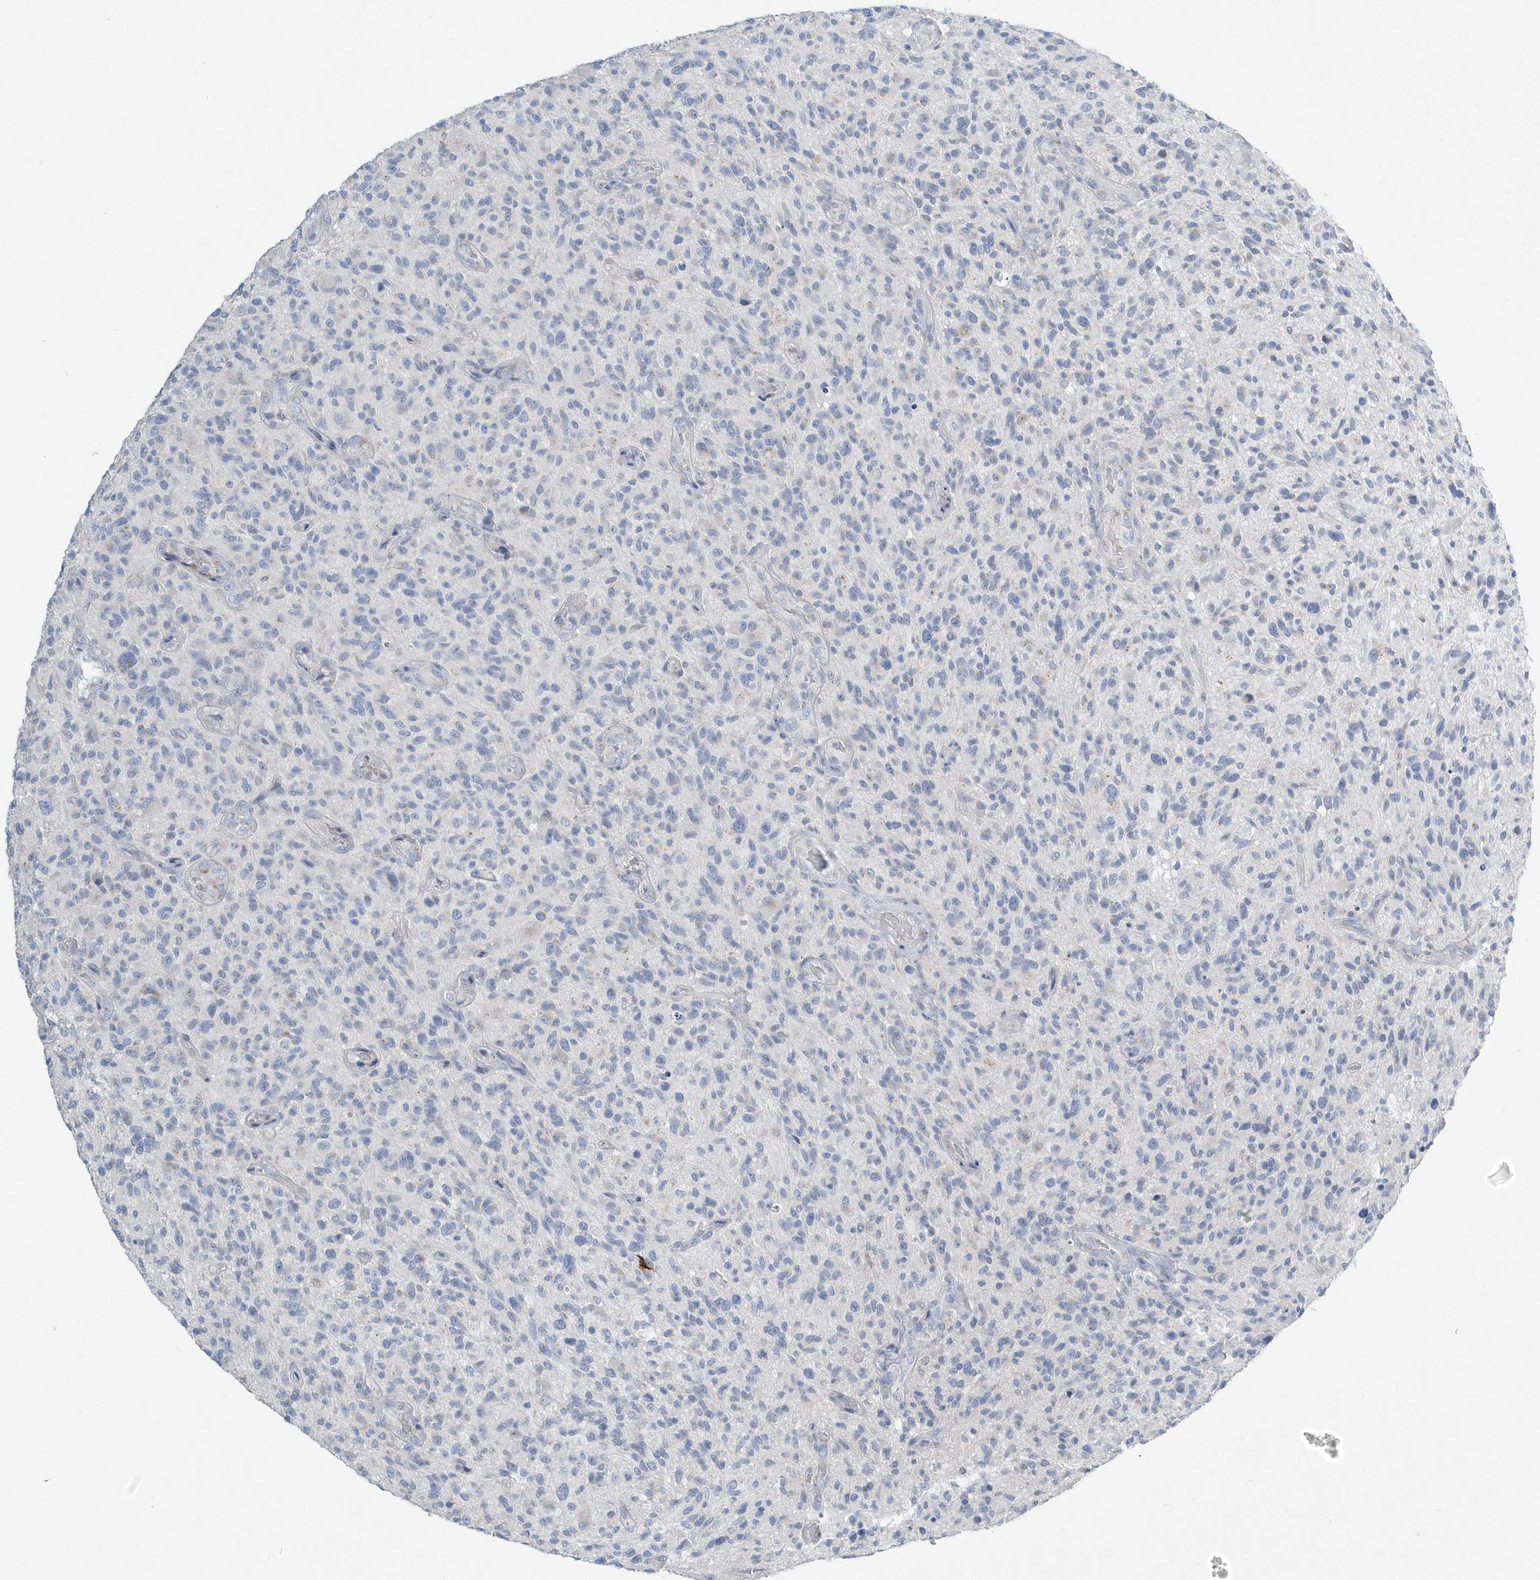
{"staining": {"intensity": "negative", "quantity": "none", "location": "none"}, "tissue": "glioma", "cell_type": "Tumor cells", "image_type": "cancer", "snomed": [{"axis": "morphology", "description": "Glioma, malignant, High grade"}, {"axis": "topography", "description": "Brain"}], "caption": "An immunohistochemistry photomicrograph of glioma is shown. There is no staining in tumor cells of glioma.", "gene": "SPATA18", "patient": {"sex": "male", "age": 47}}